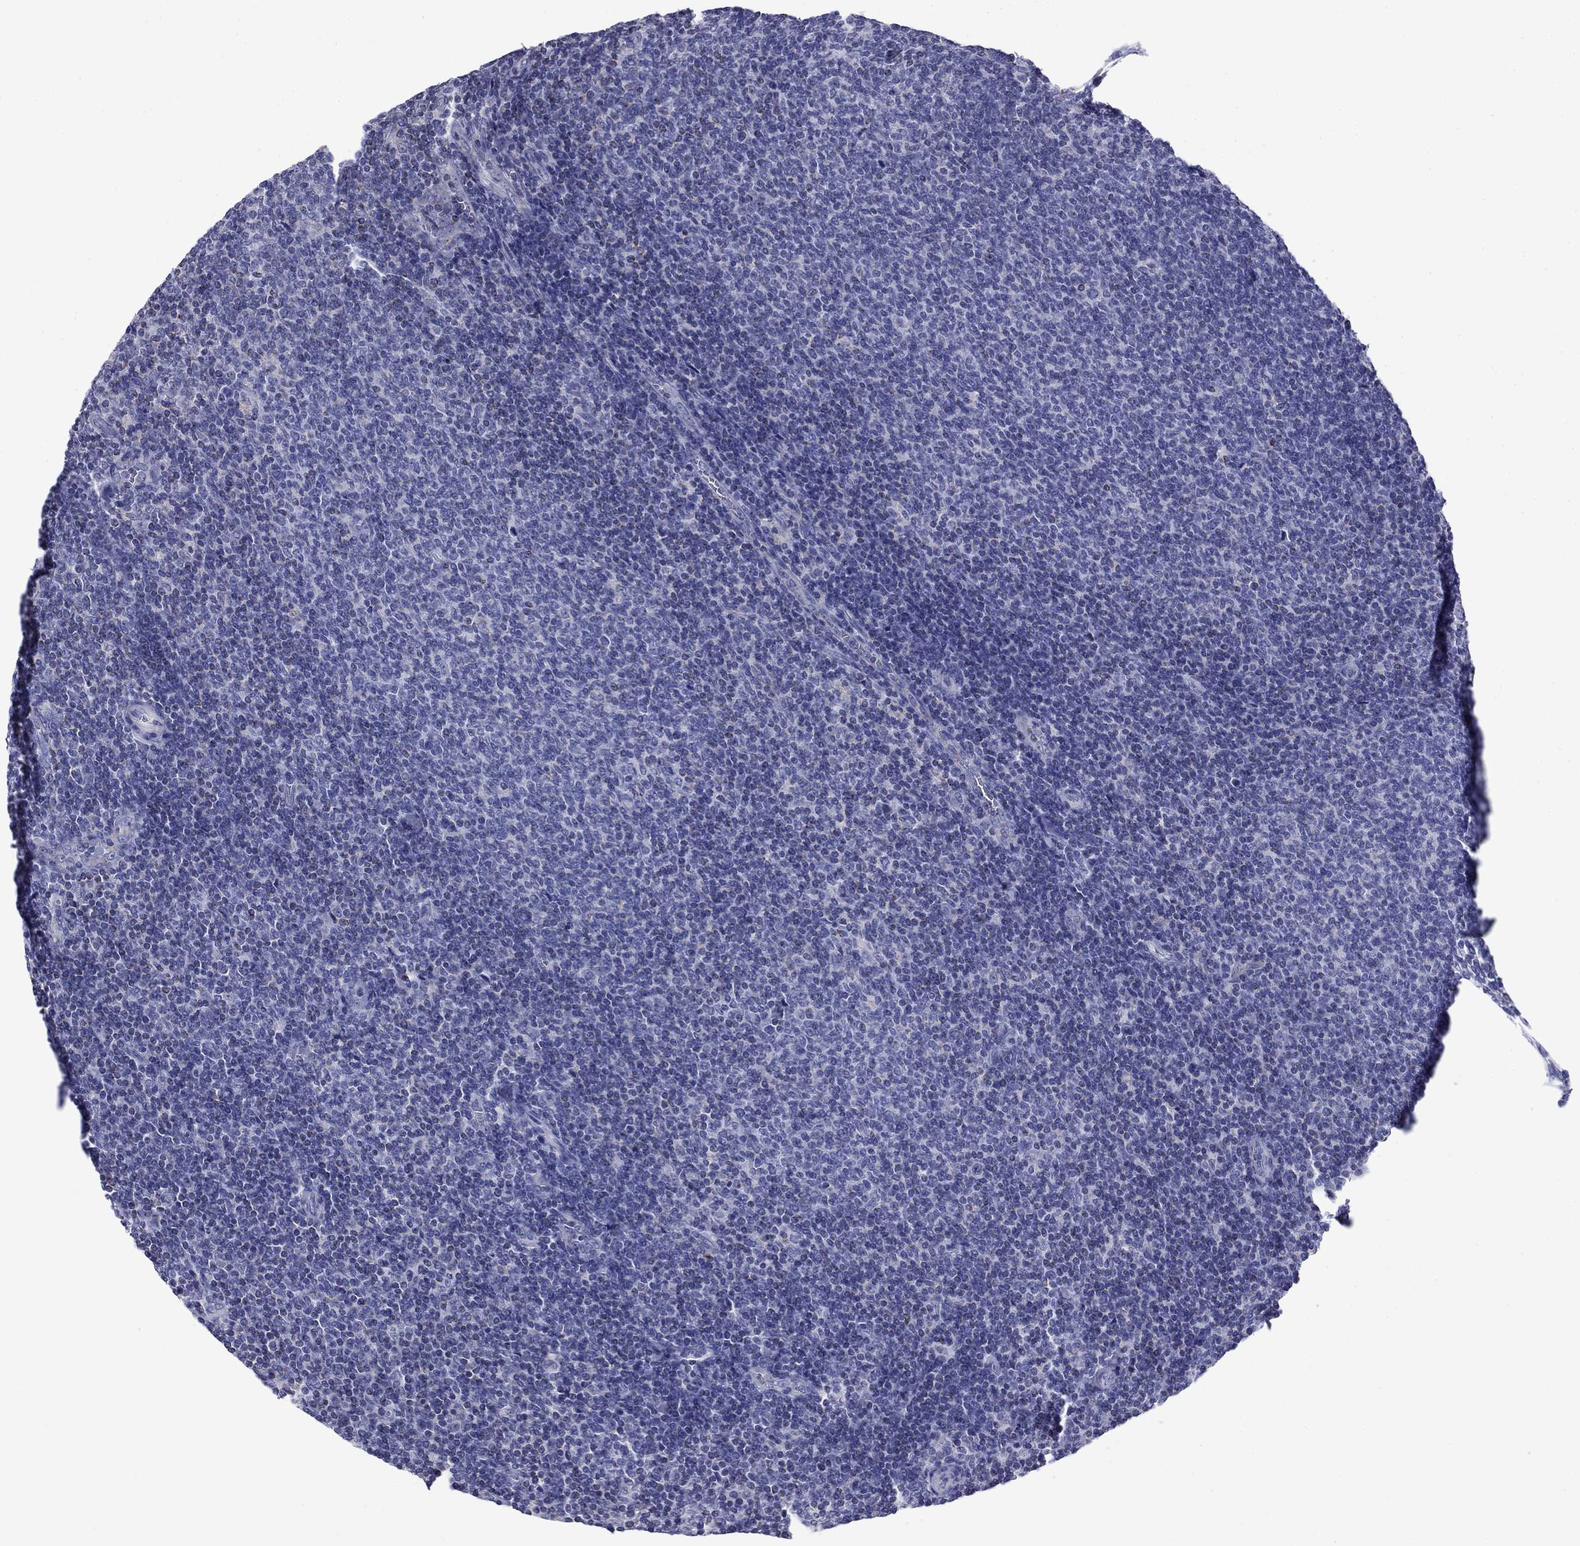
{"staining": {"intensity": "negative", "quantity": "none", "location": "none"}, "tissue": "lymphoma", "cell_type": "Tumor cells", "image_type": "cancer", "snomed": [{"axis": "morphology", "description": "Malignant lymphoma, non-Hodgkin's type, Low grade"}, {"axis": "topography", "description": "Lymph node"}], "caption": "This is a histopathology image of IHC staining of malignant lymphoma, non-Hodgkin's type (low-grade), which shows no expression in tumor cells.", "gene": "ACADSB", "patient": {"sex": "male", "age": 52}}